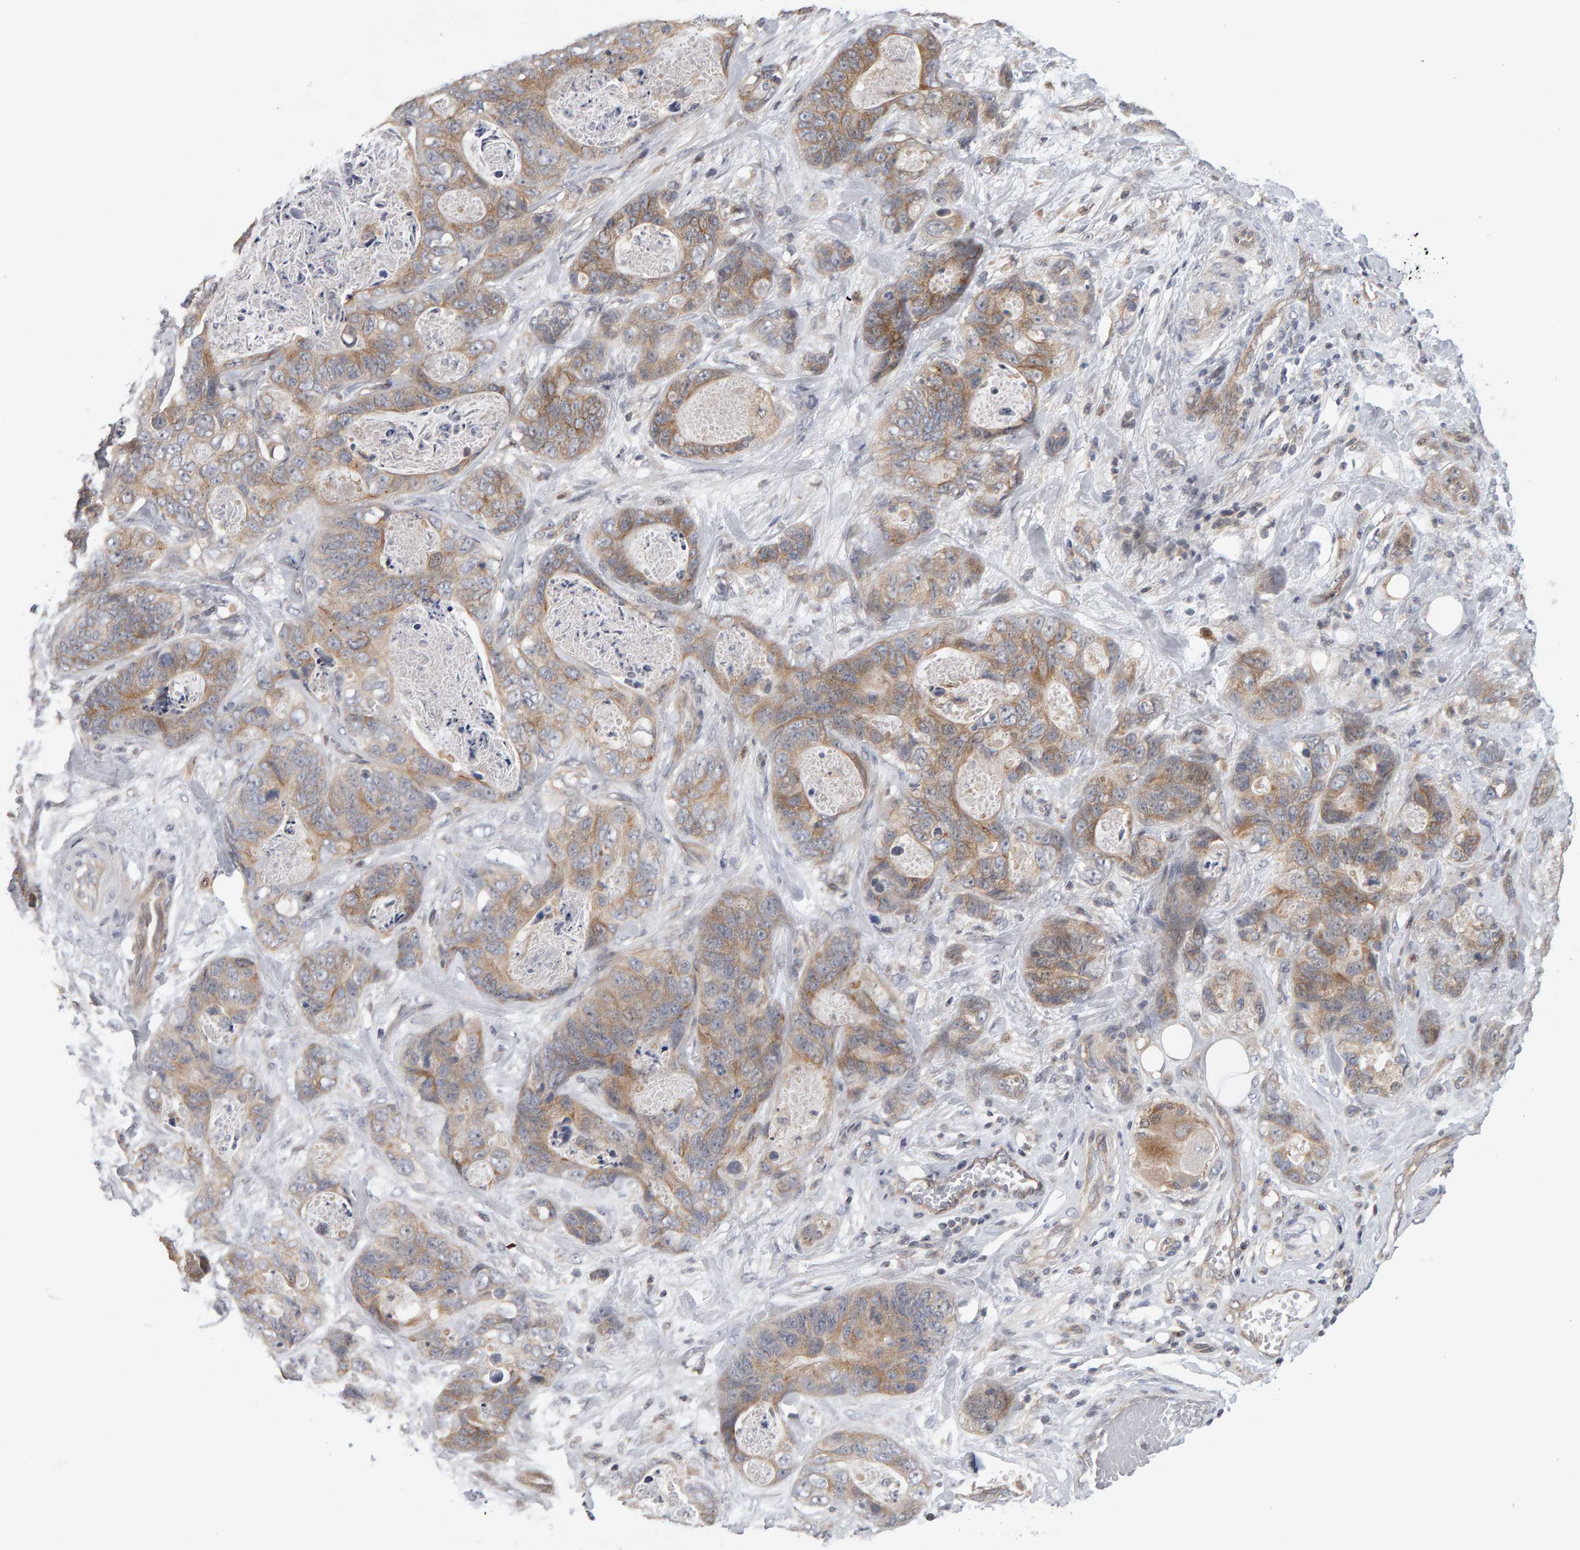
{"staining": {"intensity": "moderate", "quantity": ">75%", "location": "cytoplasmic/membranous"}, "tissue": "stomach cancer", "cell_type": "Tumor cells", "image_type": "cancer", "snomed": [{"axis": "morphology", "description": "Normal tissue, NOS"}, {"axis": "morphology", "description": "Adenocarcinoma, NOS"}, {"axis": "topography", "description": "Stomach"}], "caption": "Human stomach cancer stained with a protein marker displays moderate staining in tumor cells.", "gene": "MSRA", "patient": {"sex": "female", "age": 89}}